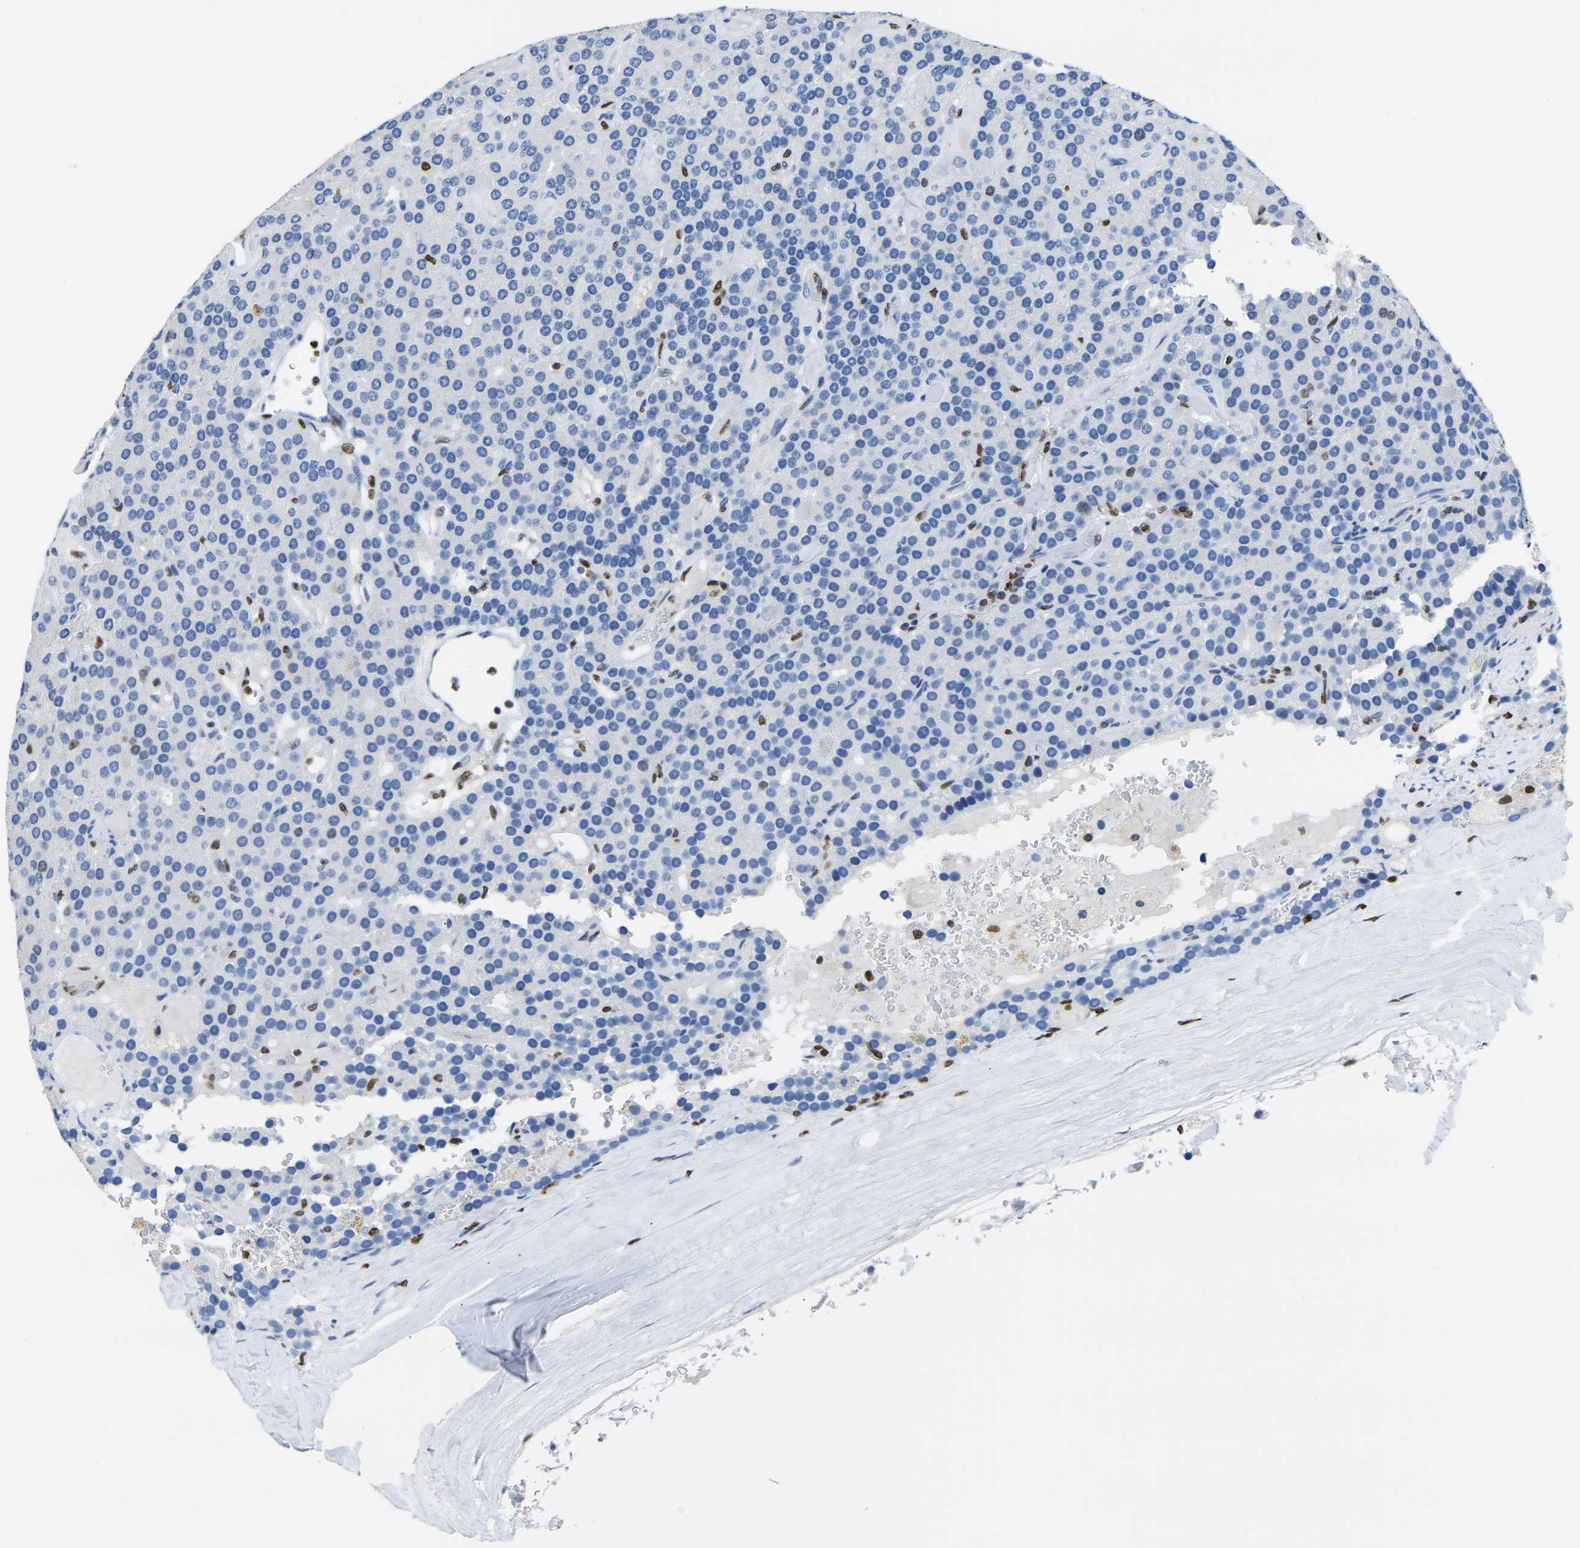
{"staining": {"intensity": "strong", "quantity": "<25%", "location": "nuclear"}, "tissue": "parathyroid gland", "cell_type": "Glandular cells", "image_type": "normal", "snomed": [{"axis": "morphology", "description": "Normal tissue, NOS"}, {"axis": "morphology", "description": "Adenoma, NOS"}, {"axis": "topography", "description": "Parathyroid gland"}], "caption": "A brown stain highlights strong nuclear staining of a protein in glandular cells of benign human parathyroid gland. (DAB (3,3'-diaminobenzidine) = brown stain, brightfield microscopy at high magnification).", "gene": "DRAXIN", "patient": {"sex": "female", "age": 86}}